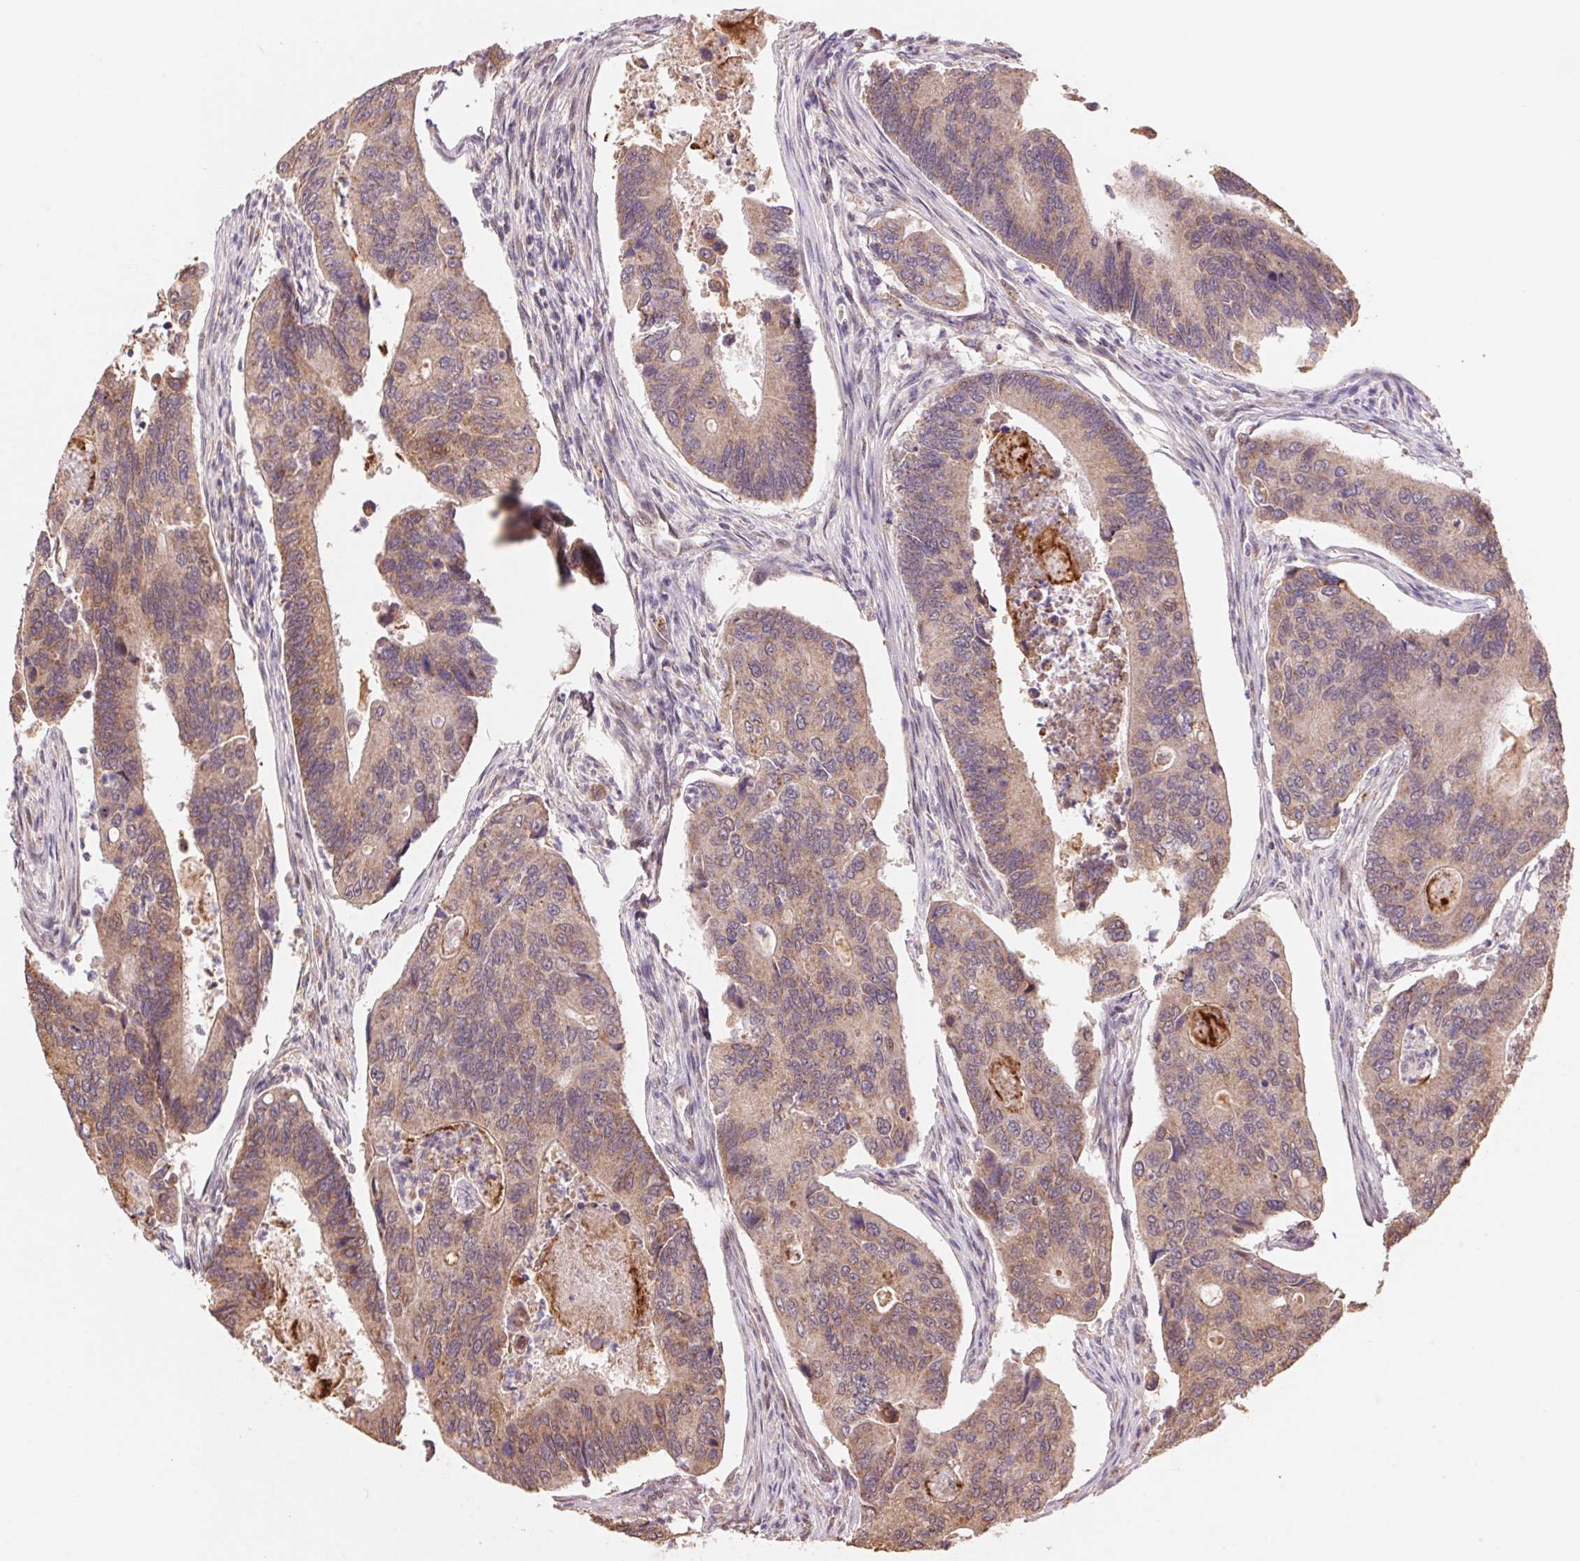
{"staining": {"intensity": "weak", "quantity": "25%-75%", "location": "cytoplasmic/membranous"}, "tissue": "colorectal cancer", "cell_type": "Tumor cells", "image_type": "cancer", "snomed": [{"axis": "morphology", "description": "Adenocarcinoma, NOS"}, {"axis": "topography", "description": "Colon"}], "caption": "A brown stain shows weak cytoplasmic/membranous staining of a protein in human adenocarcinoma (colorectal) tumor cells.", "gene": "PDHA1", "patient": {"sex": "female", "age": 67}}